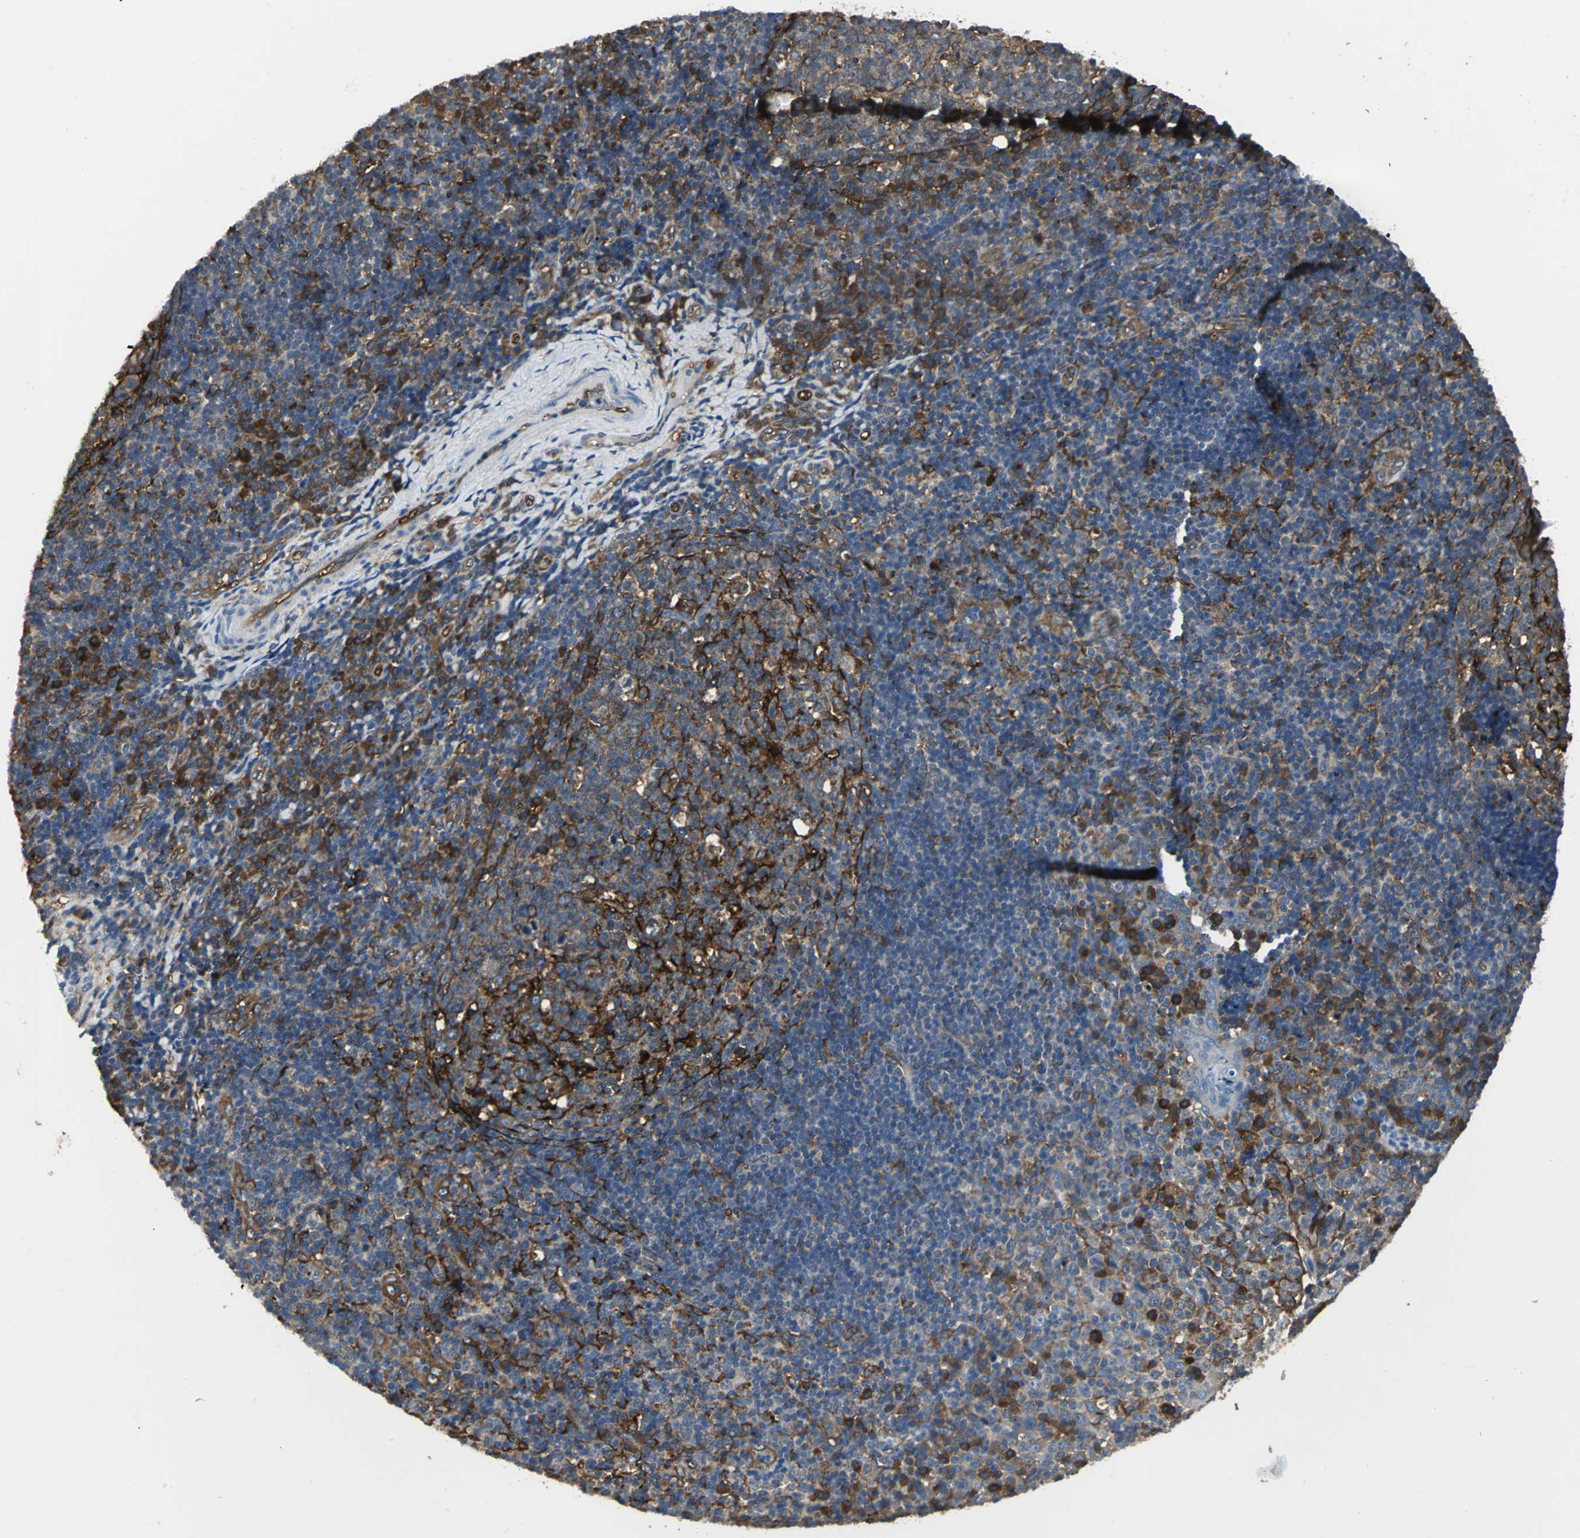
{"staining": {"intensity": "moderate", "quantity": "25%-75%", "location": "cytoplasmic/membranous"}, "tissue": "tonsil", "cell_type": "Germinal center cells", "image_type": "normal", "snomed": [{"axis": "morphology", "description": "Normal tissue, NOS"}, {"axis": "topography", "description": "Tonsil"}], "caption": "Benign tonsil reveals moderate cytoplasmic/membranous staining in approximately 25%-75% of germinal center cells.", "gene": "CHRNB1", "patient": {"sex": "female", "age": 40}}